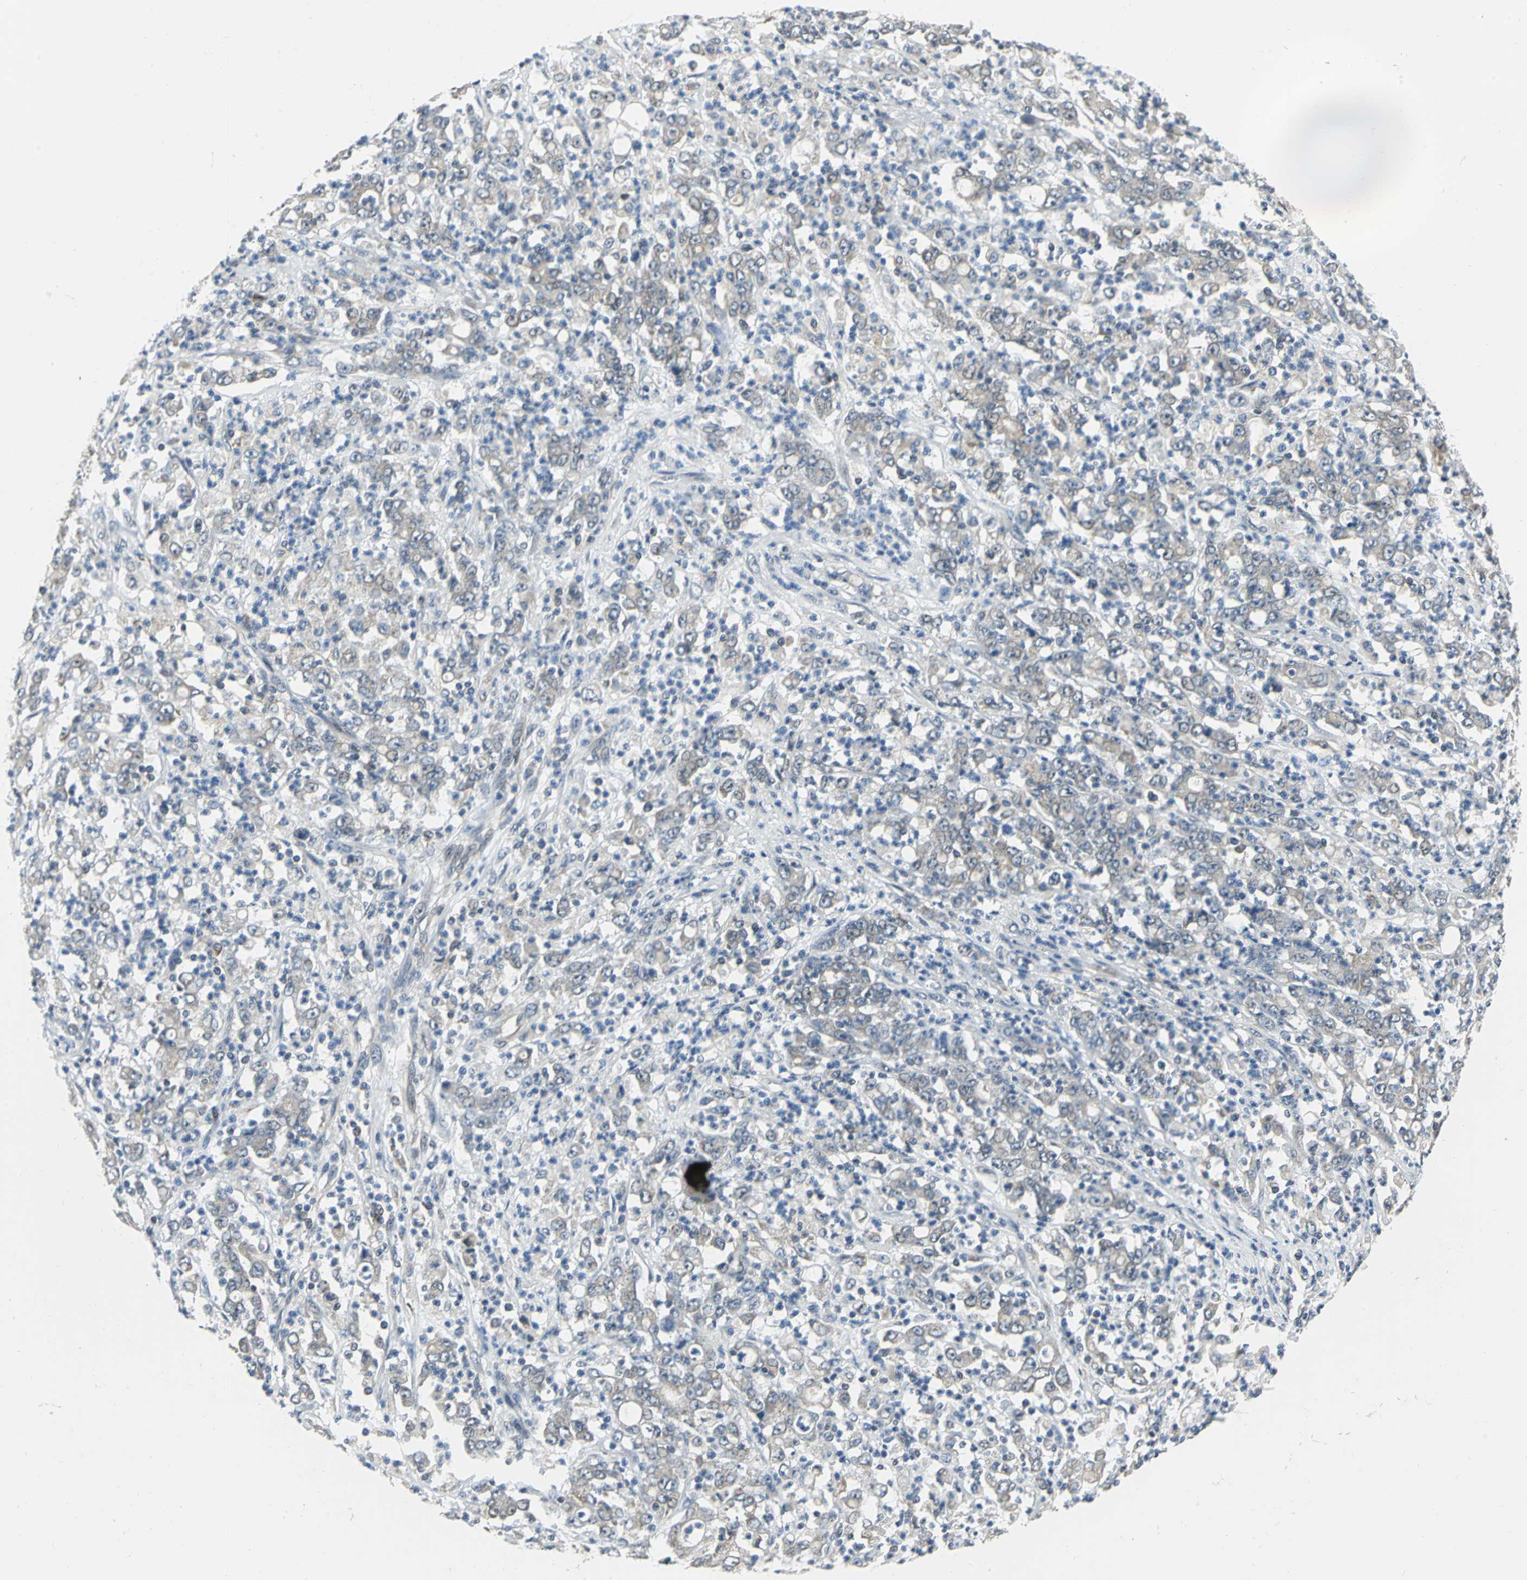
{"staining": {"intensity": "weak", "quantity": "25%-75%", "location": "cytoplasmic/membranous"}, "tissue": "stomach cancer", "cell_type": "Tumor cells", "image_type": "cancer", "snomed": [{"axis": "morphology", "description": "Adenocarcinoma, NOS"}, {"axis": "topography", "description": "Stomach, lower"}], "caption": "A low amount of weak cytoplasmic/membranous staining is present in approximately 25%-75% of tumor cells in adenocarcinoma (stomach) tissue.", "gene": "PLAGL2", "patient": {"sex": "female", "age": 71}}